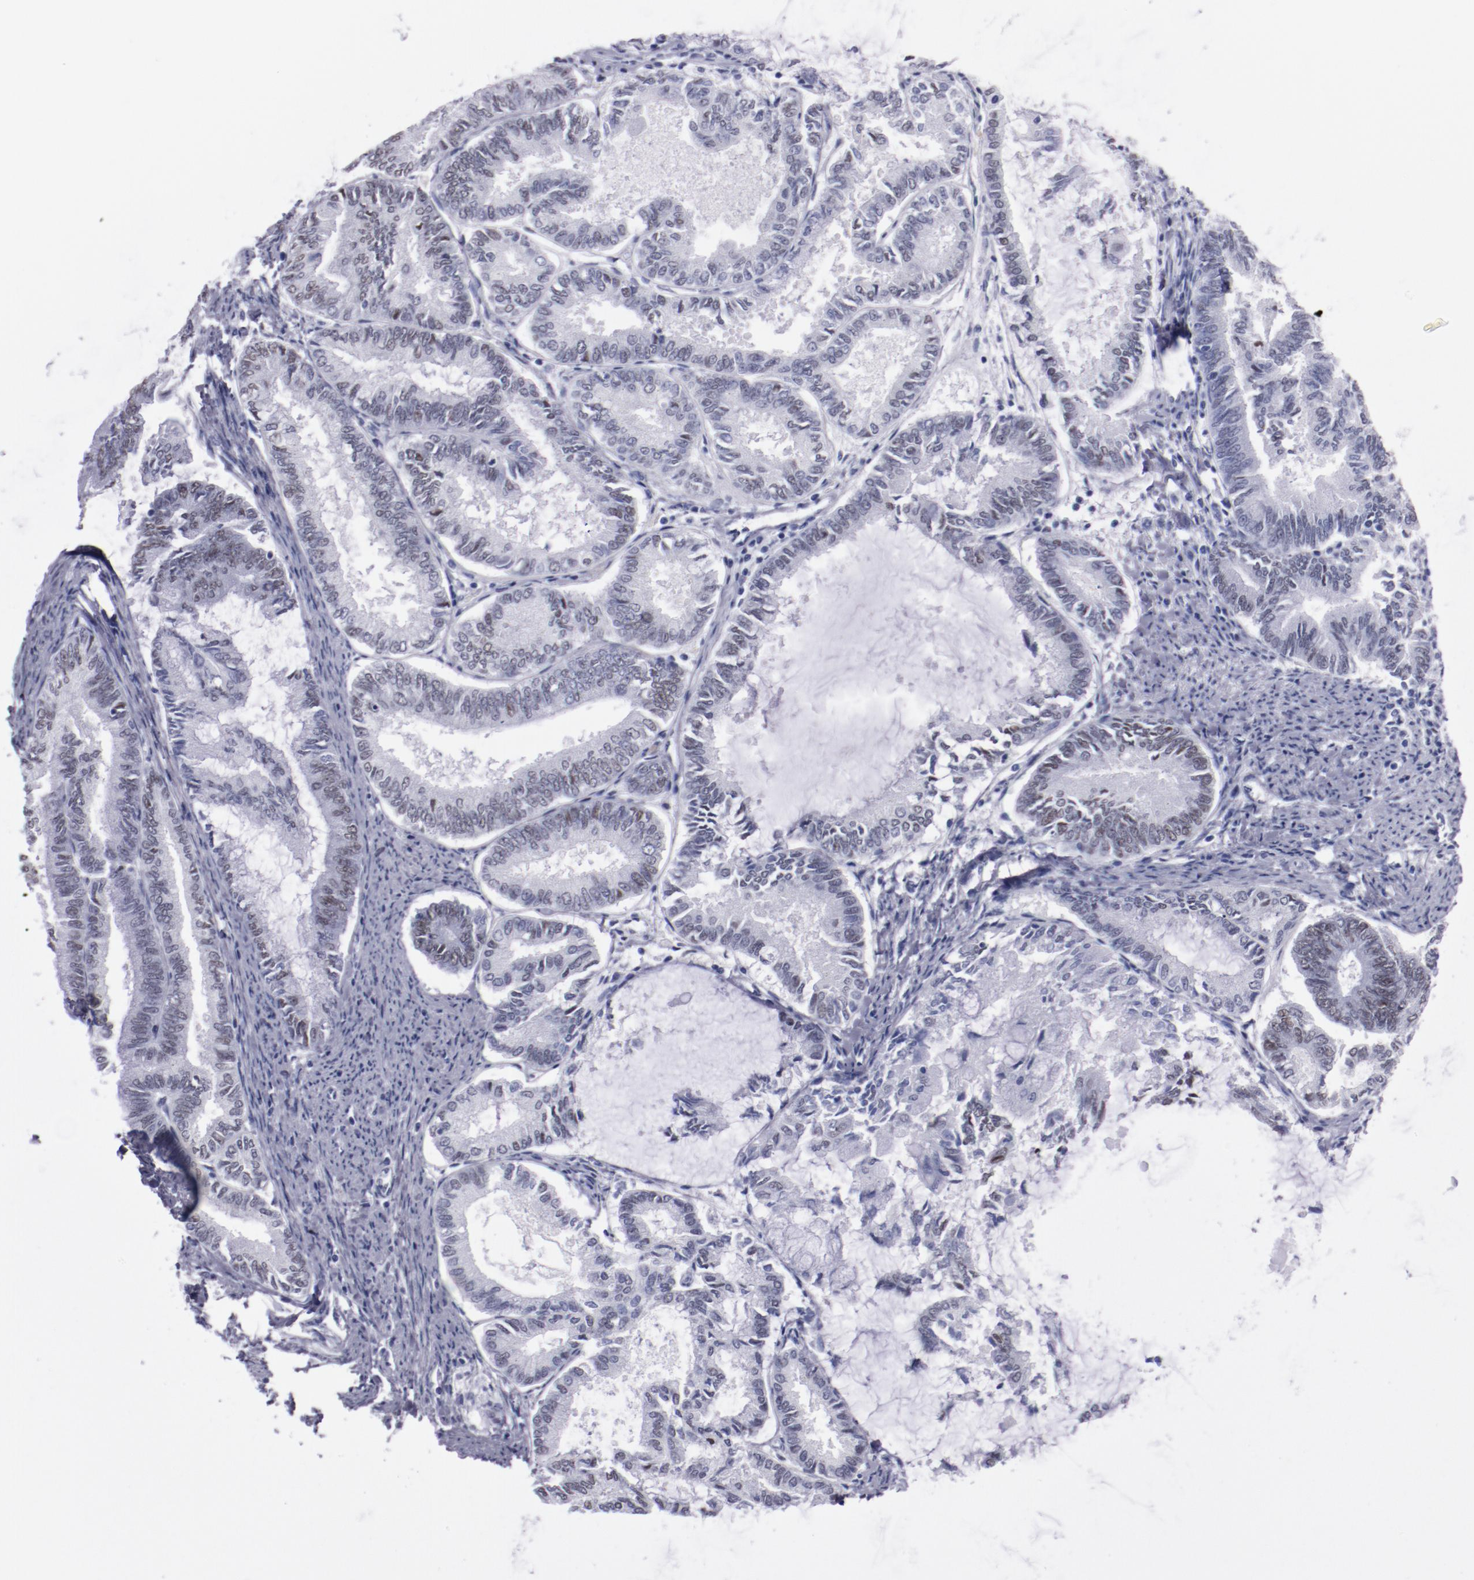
{"staining": {"intensity": "weak", "quantity": "25%-75%", "location": "nuclear"}, "tissue": "endometrial cancer", "cell_type": "Tumor cells", "image_type": "cancer", "snomed": [{"axis": "morphology", "description": "Adenocarcinoma, NOS"}, {"axis": "topography", "description": "Endometrium"}], "caption": "A micrograph showing weak nuclear positivity in approximately 25%-75% of tumor cells in endometrial adenocarcinoma, as visualized by brown immunohistochemical staining.", "gene": "HNF1B", "patient": {"sex": "female", "age": 86}}